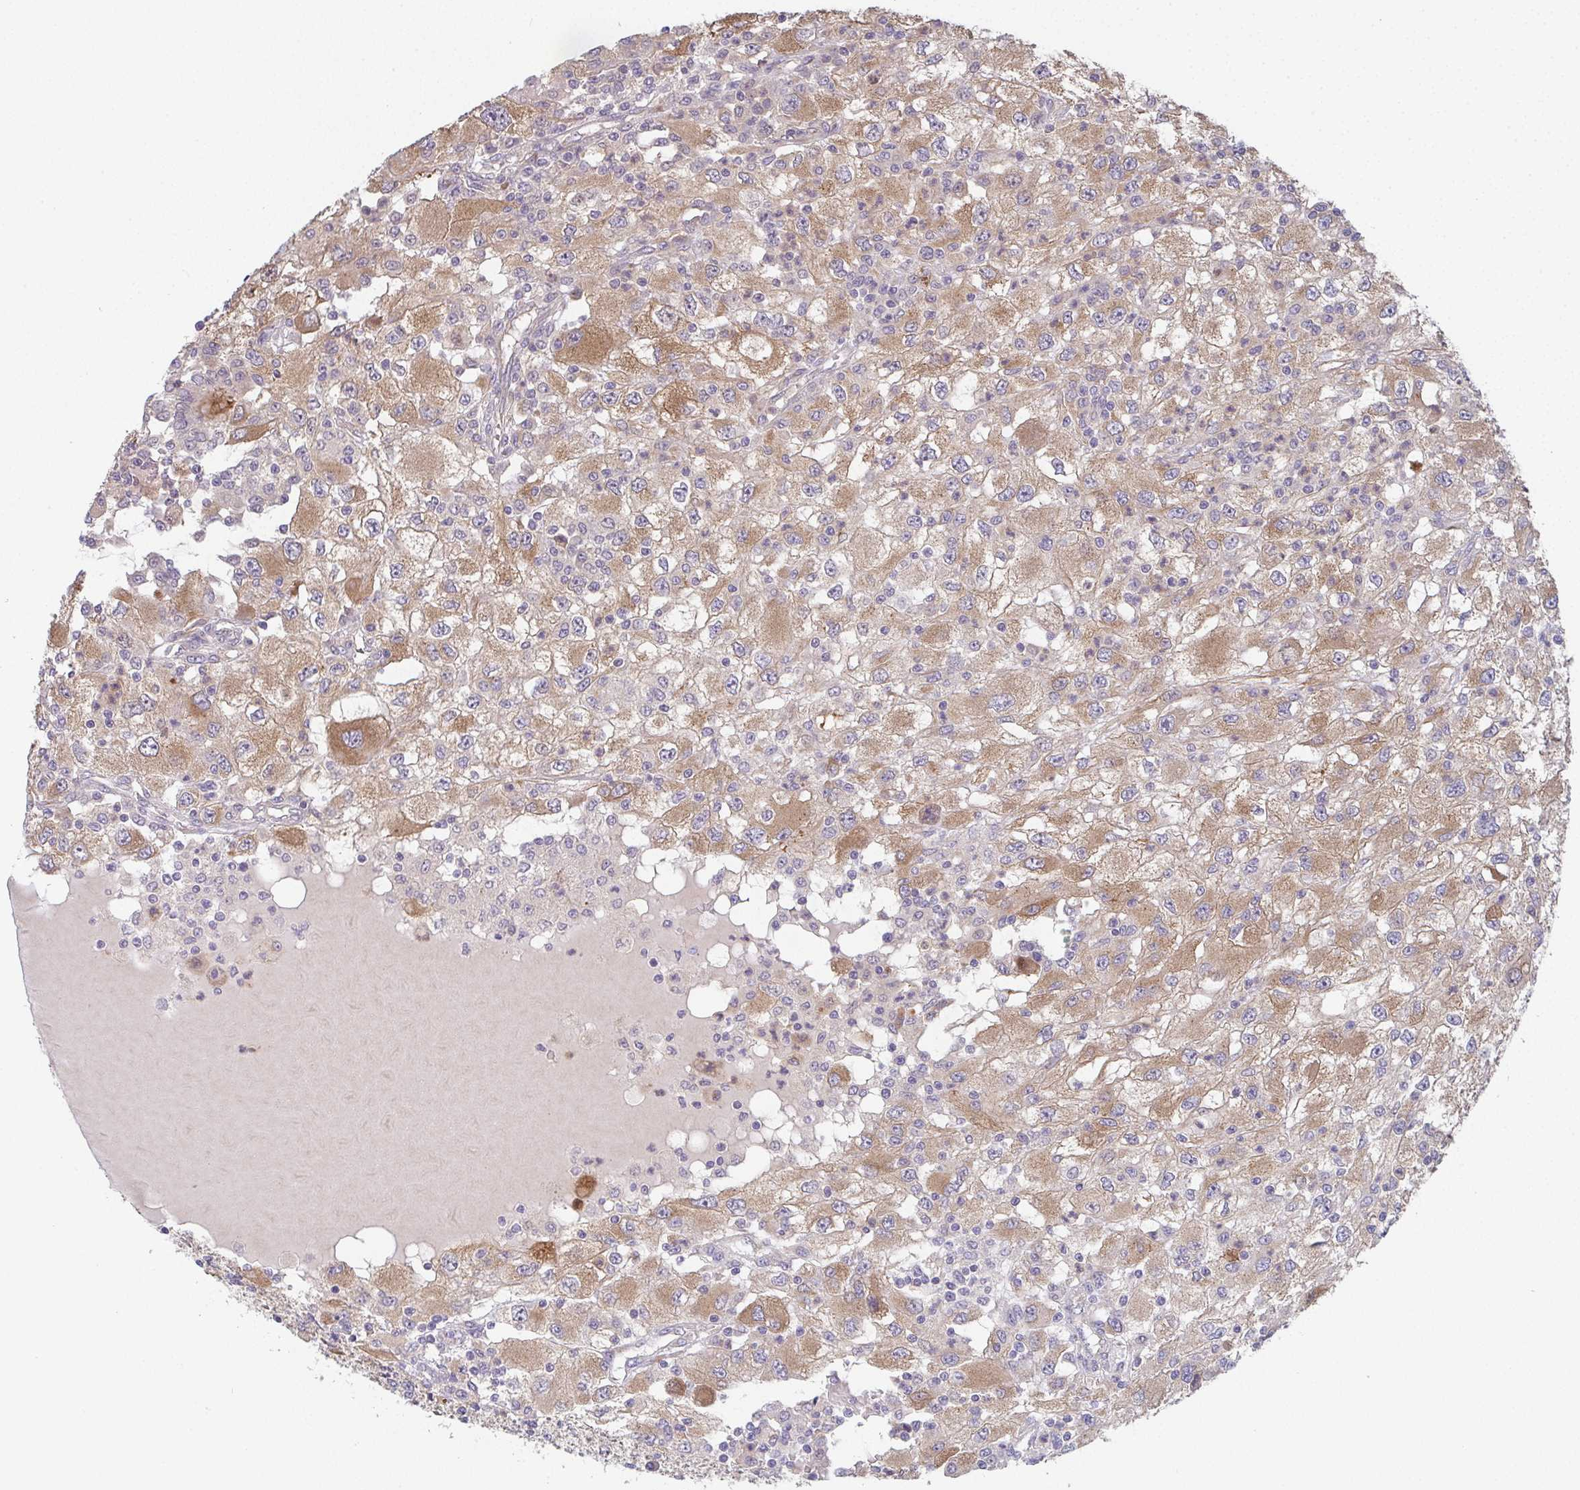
{"staining": {"intensity": "moderate", "quantity": ">75%", "location": "cytoplasmic/membranous"}, "tissue": "renal cancer", "cell_type": "Tumor cells", "image_type": "cancer", "snomed": [{"axis": "morphology", "description": "Adenocarcinoma, NOS"}, {"axis": "topography", "description": "Kidney"}], "caption": "Protein expression analysis of renal cancer exhibits moderate cytoplasmic/membranous positivity in about >75% of tumor cells. (brown staining indicates protein expression, while blue staining denotes nuclei).", "gene": "TSPAN31", "patient": {"sex": "female", "age": 67}}